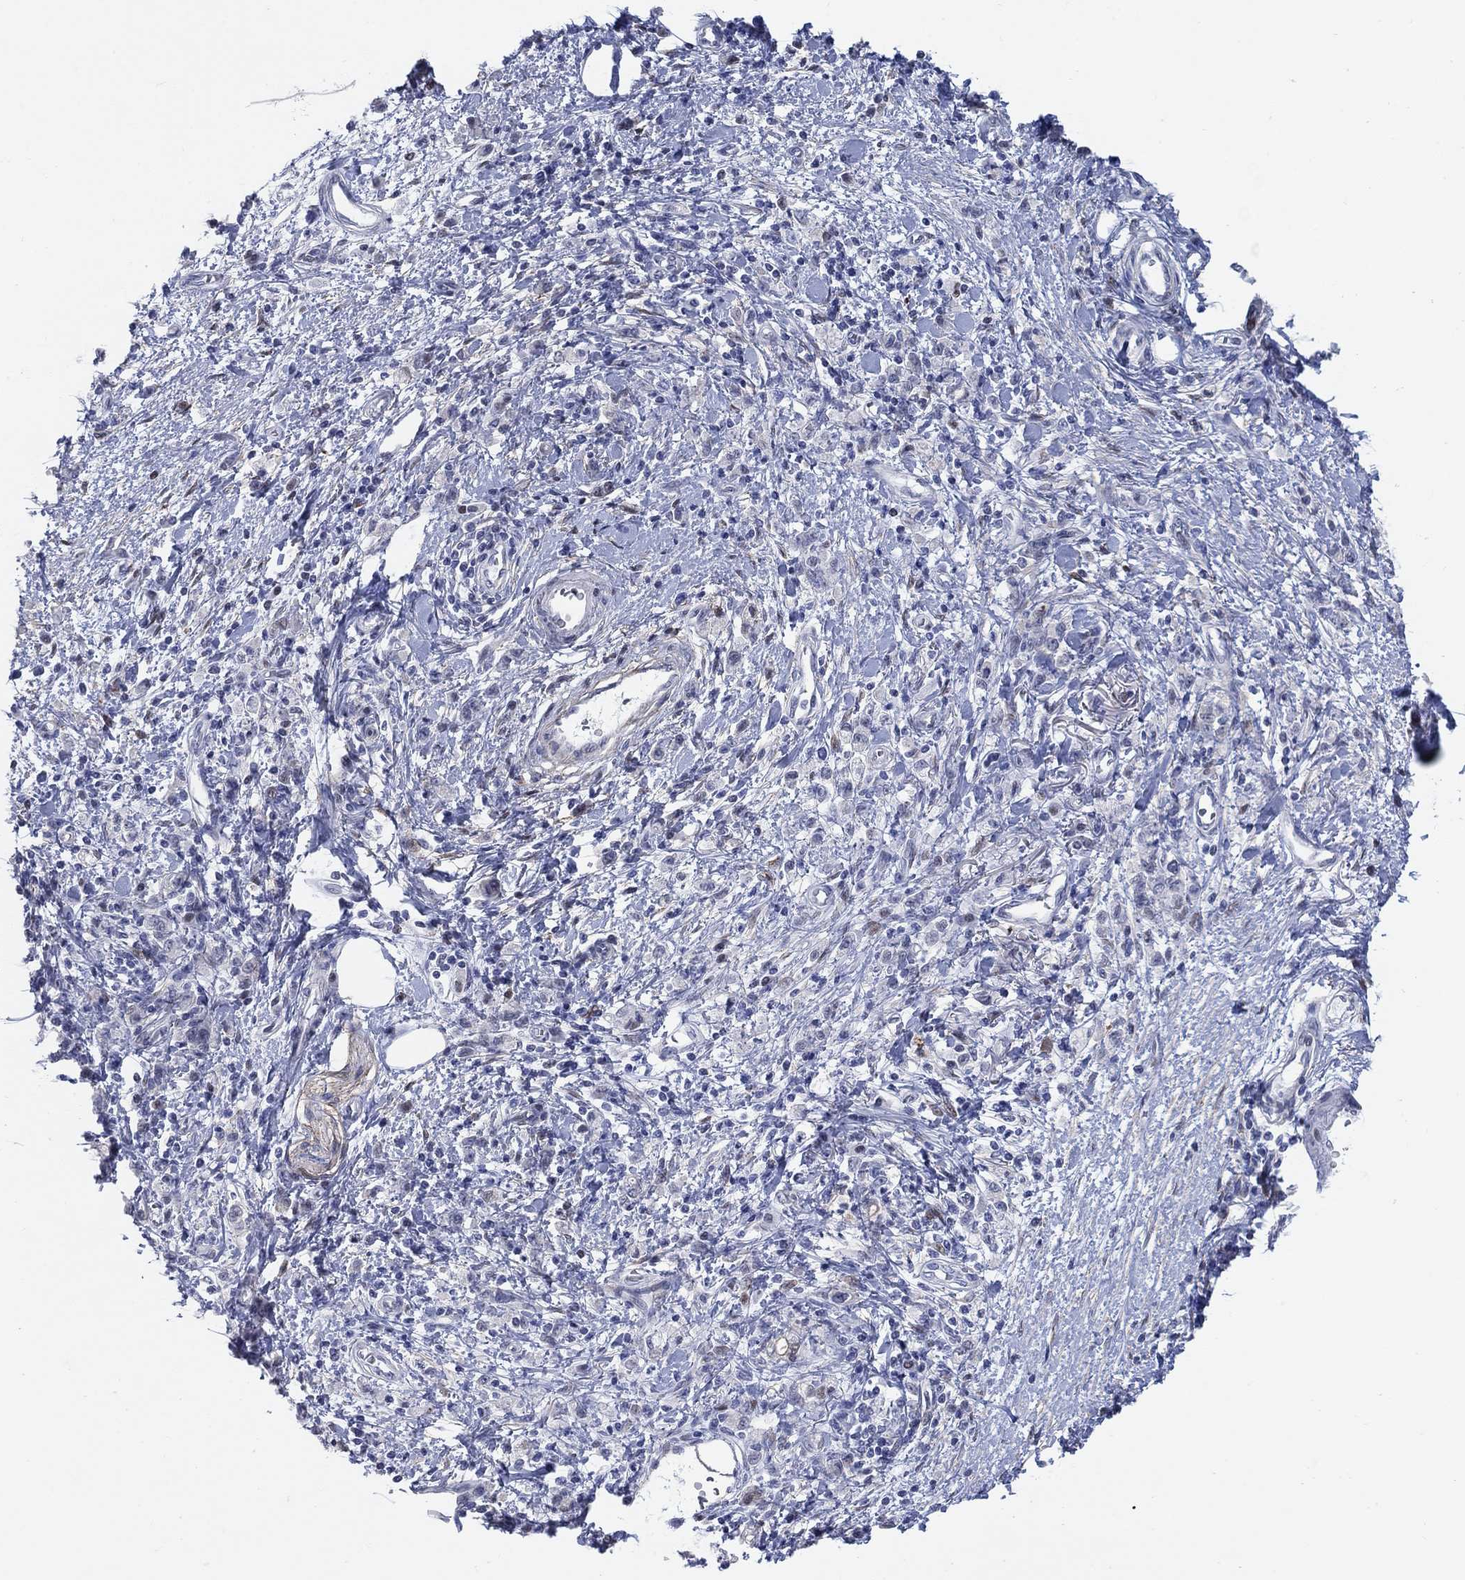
{"staining": {"intensity": "negative", "quantity": "none", "location": "none"}, "tissue": "stomach cancer", "cell_type": "Tumor cells", "image_type": "cancer", "snomed": [{"axis": "morphology", "description": "Adenocarcinoma, NOS"}, {"axis": "topography", "description": "Stomach"}], "caption": "Tumor cells are negative for protein expression in human adenocarcinoma (stomach).", "gene": "MYO3A", "patient": {"sex": "male", "age": 77}}